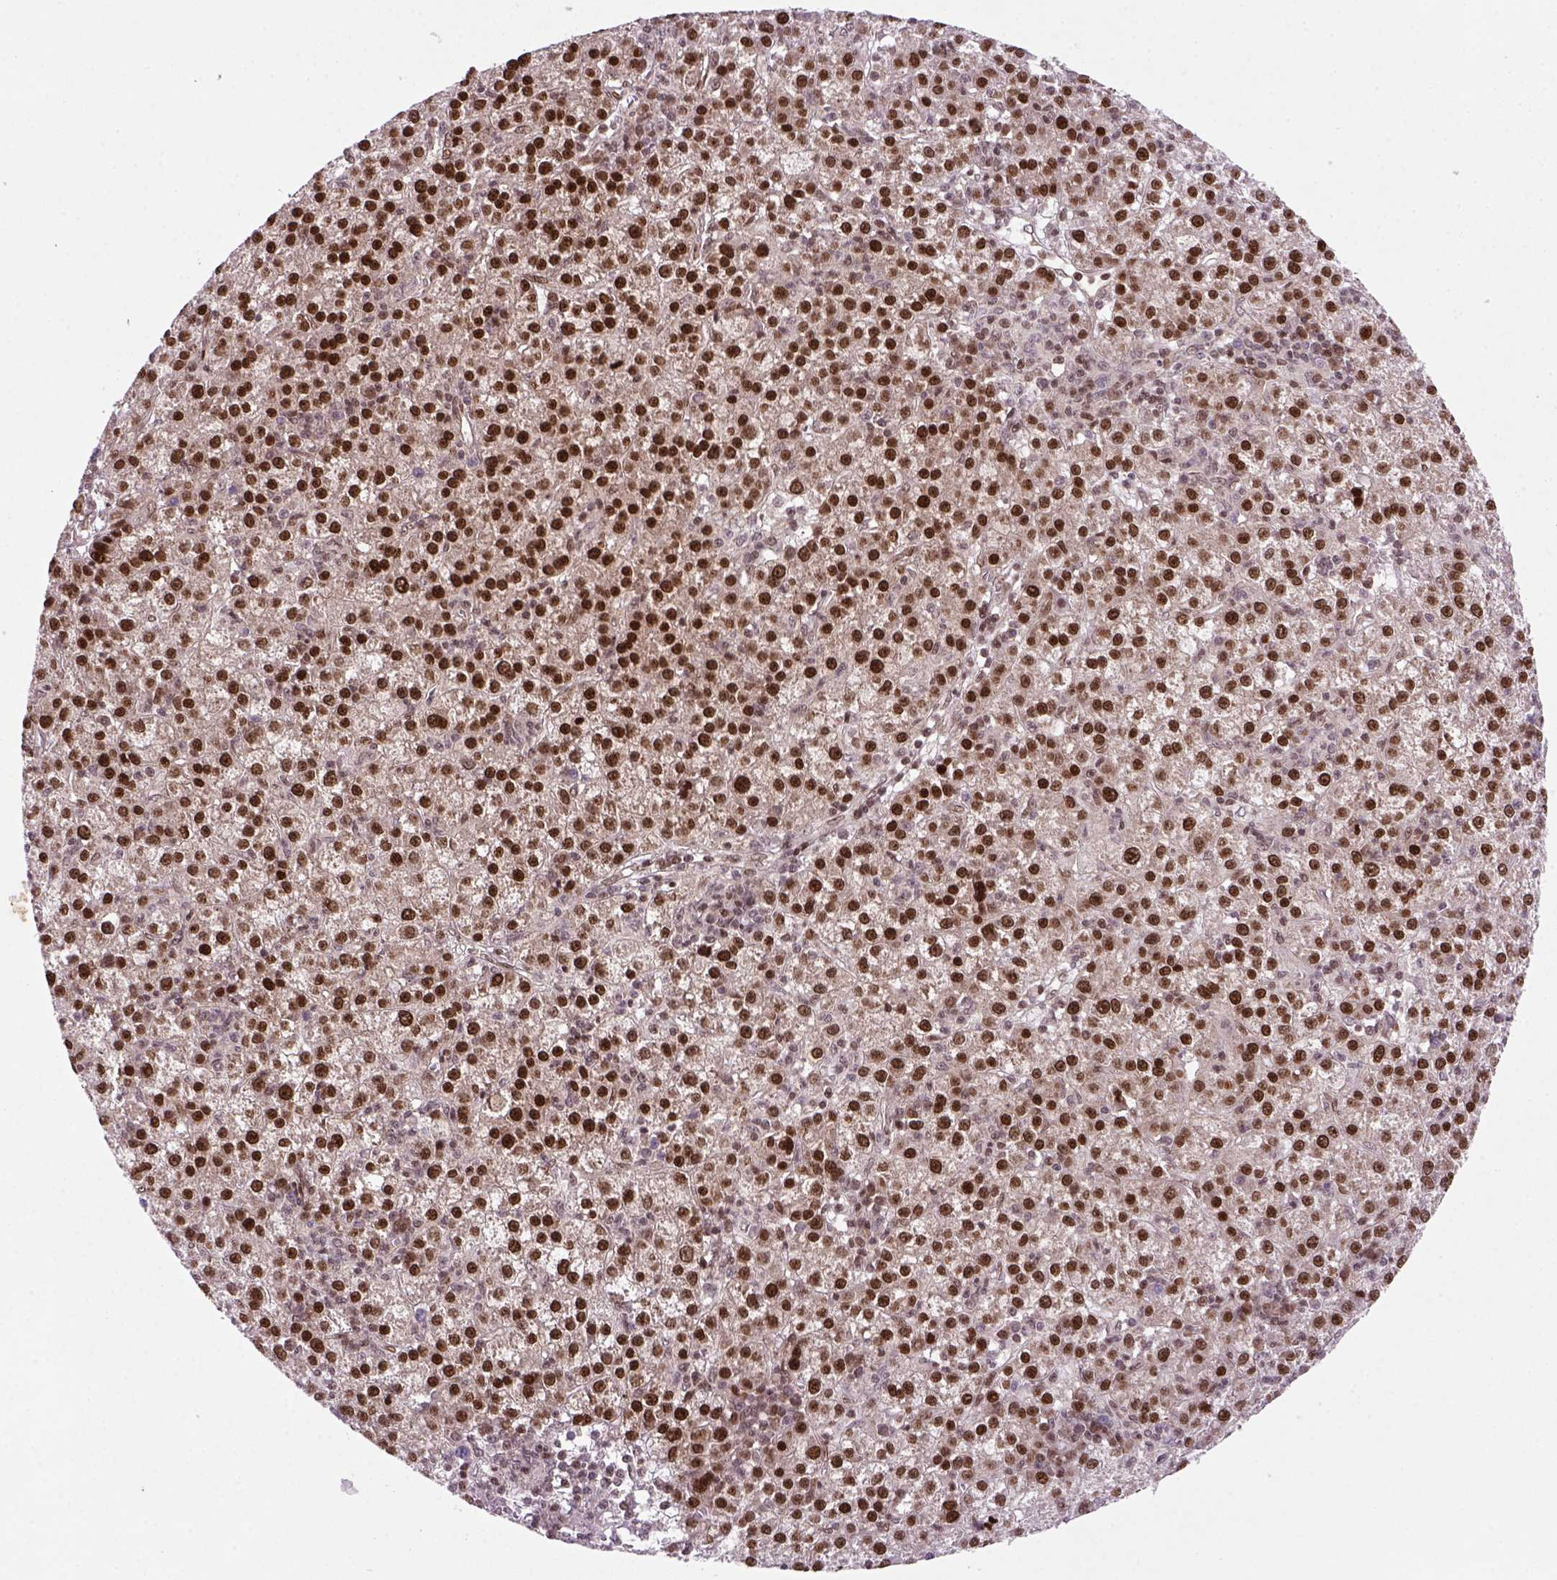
{"staining": {"intensity": "strong", "quantity": ">75%", "location": "nuclear"}, "tissue": "liver cancer", "cell_type": "Tumor cells", "image_type": "cancer", "snomed": [{"axis": "morphology", "description": "Carcinoma, Hepatocellular, NOS"}, {"axis": "topography", "description": "Liver"}], "caption": "This is a micrograph of immunohistochemistry (IHC) staining of liver cancer, which shows strong positivity in the nuclear of tumor cells.", "gene": "MGMT", "patient": {"sex": "female", "age": 60}}